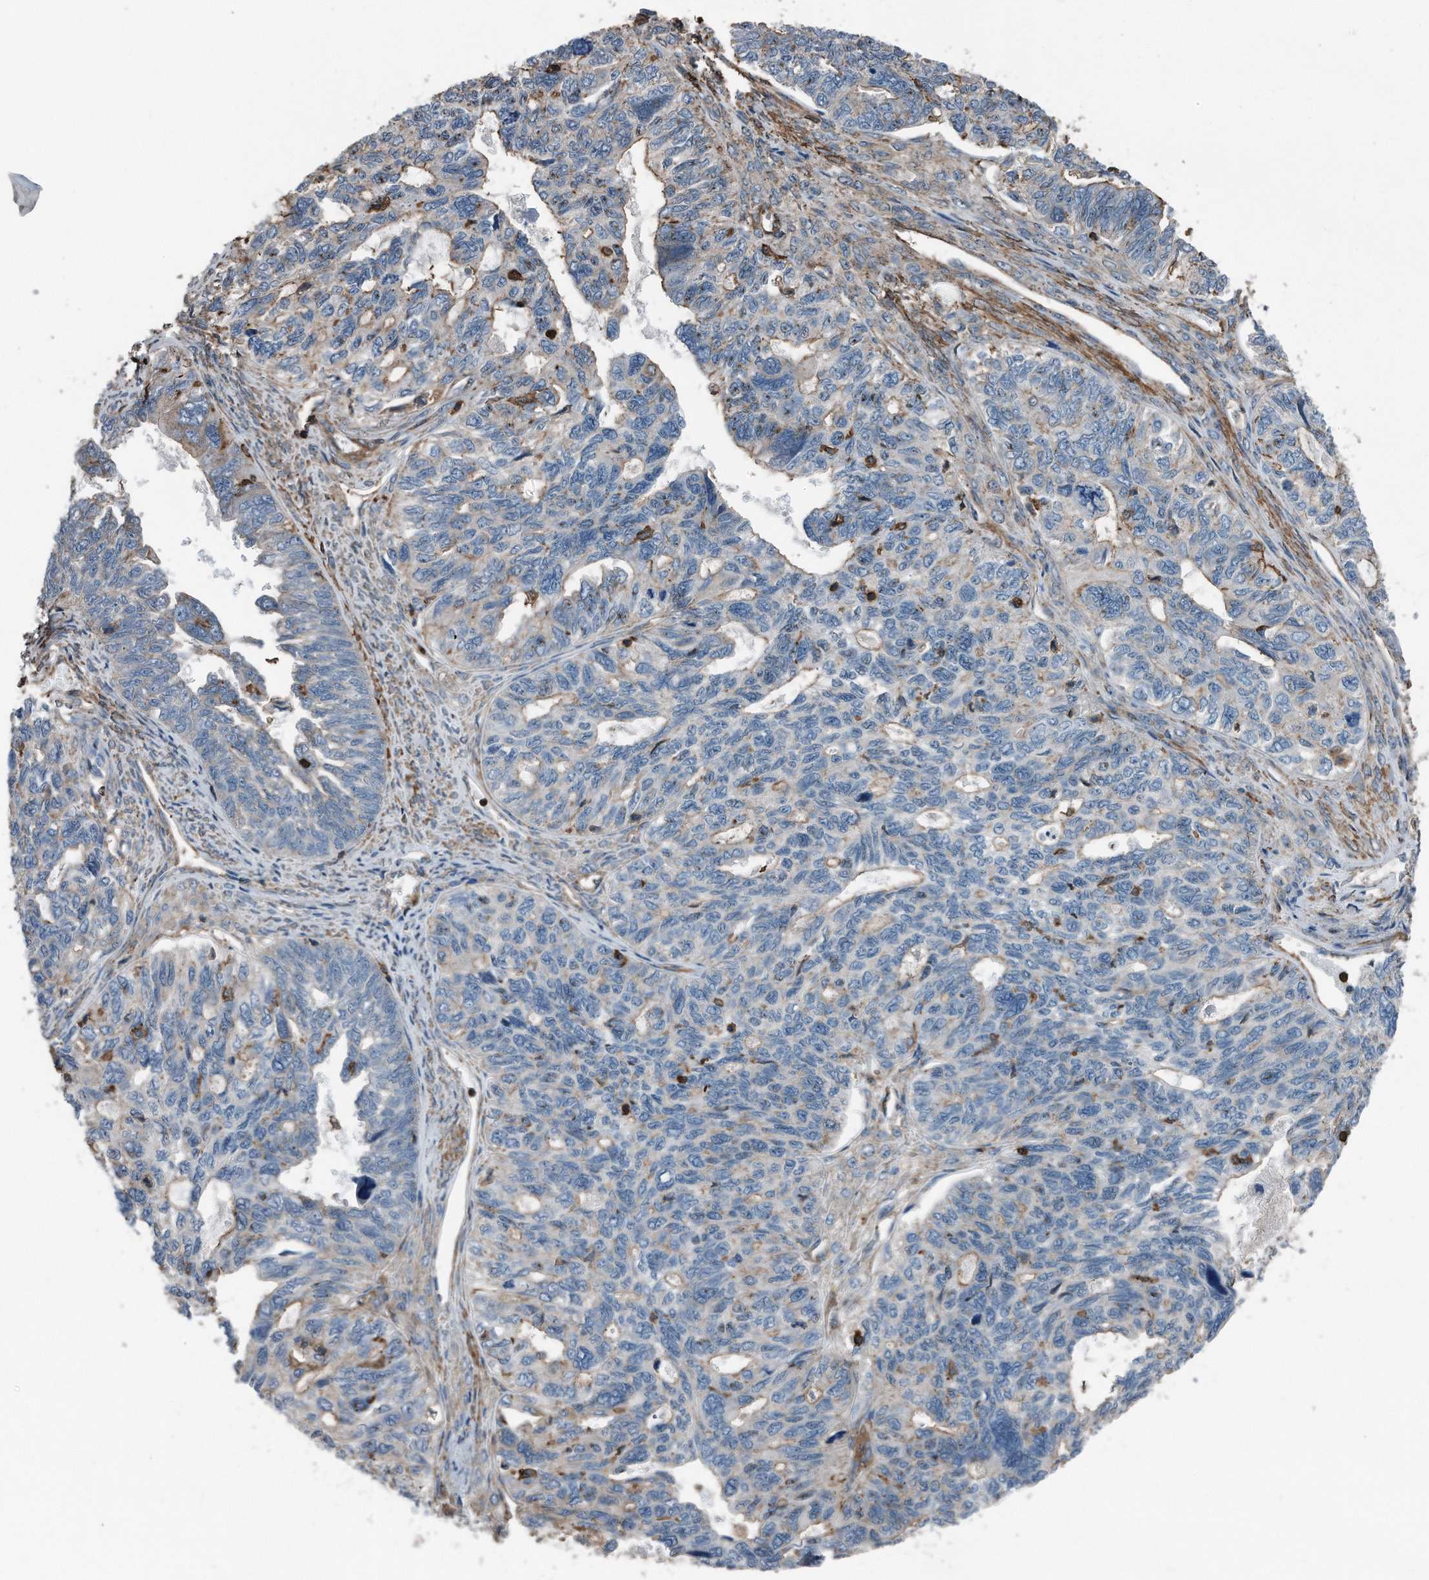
{"staining": {"intensity": "weak", "quantity": "25%-75%", "location": "cytoplasmic/membranous"}, "tissue": "ovarian cancer", "cell_type": "Tumor cells", "image_type": "cancer", "snomed": [{"axis": "morphology", "description": "Cystadenocarcinoma, serous, NOS"}, {"axis": "topography", "description": "Ovary"}], "caption": "Weak cytoplasmic/membranous expression is appreciated in about 25%-75% of tumor cells in ovarian cancer (serous cystadenocarcinoma).", "gene": "RSPO3", "patient": {"sex": "female", "age": 79}}